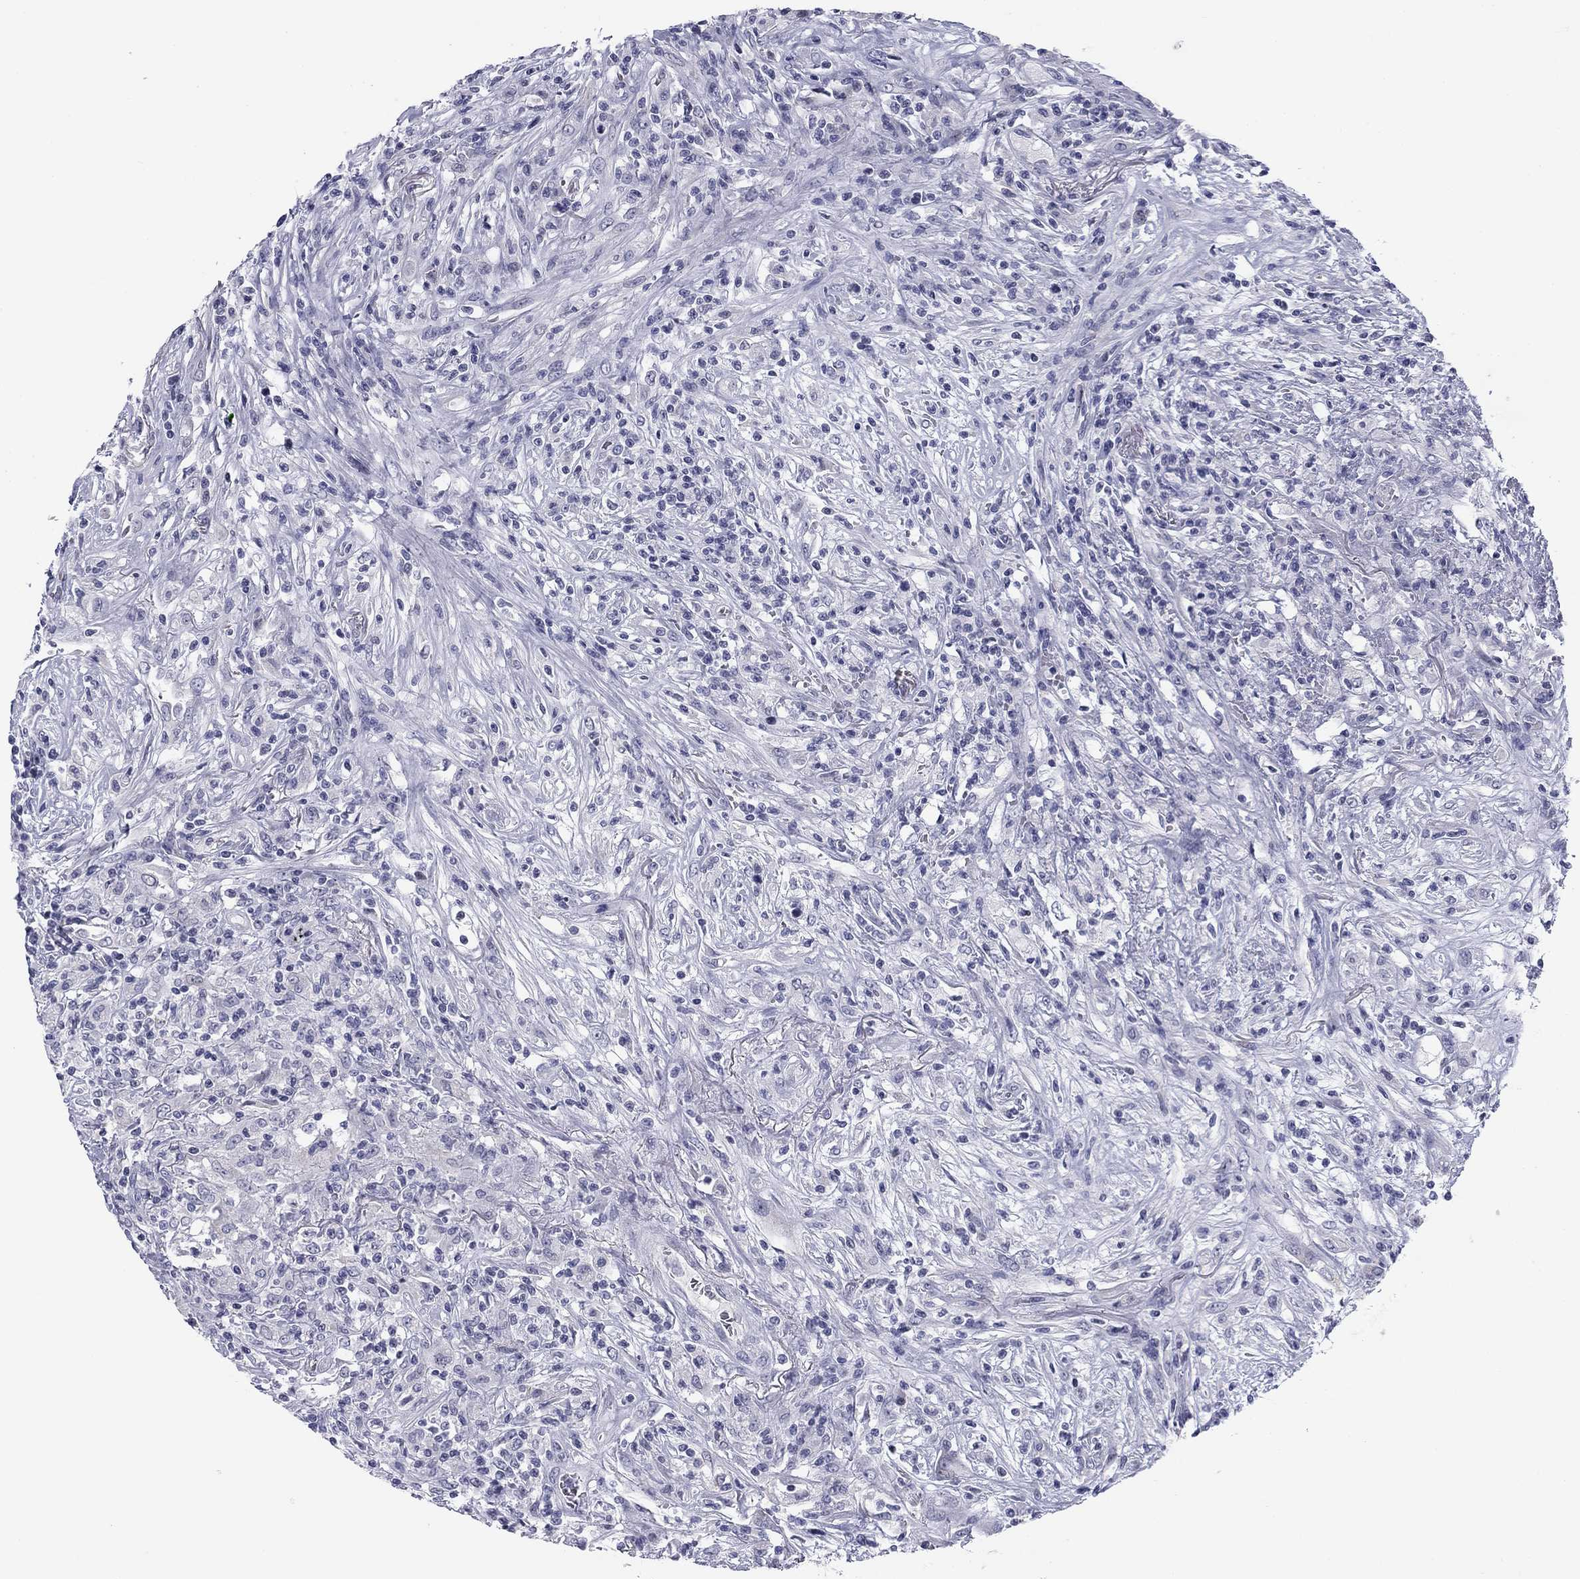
{"staining": {"intensity": "negative", "quantity": "none", "location": "none"}, "tissue": "lymphoma", "cell_type": "Tumor cells", "image_type": "cancer", "snomed": [{"axis": "morphology", "description": "Malignant lymphoma, non-Hodgkin's type, High grade"}, {"axis": "topography", "description": "Lung"}], "caption": "Immunohistochemical staining of human lymphoma shows no significant positivity in tumor cells. (Immunohistochemistry, brightfield microscopy, high magnification).", "gene": "PRPH", "patient": {"sex": "male", "age": 79}}